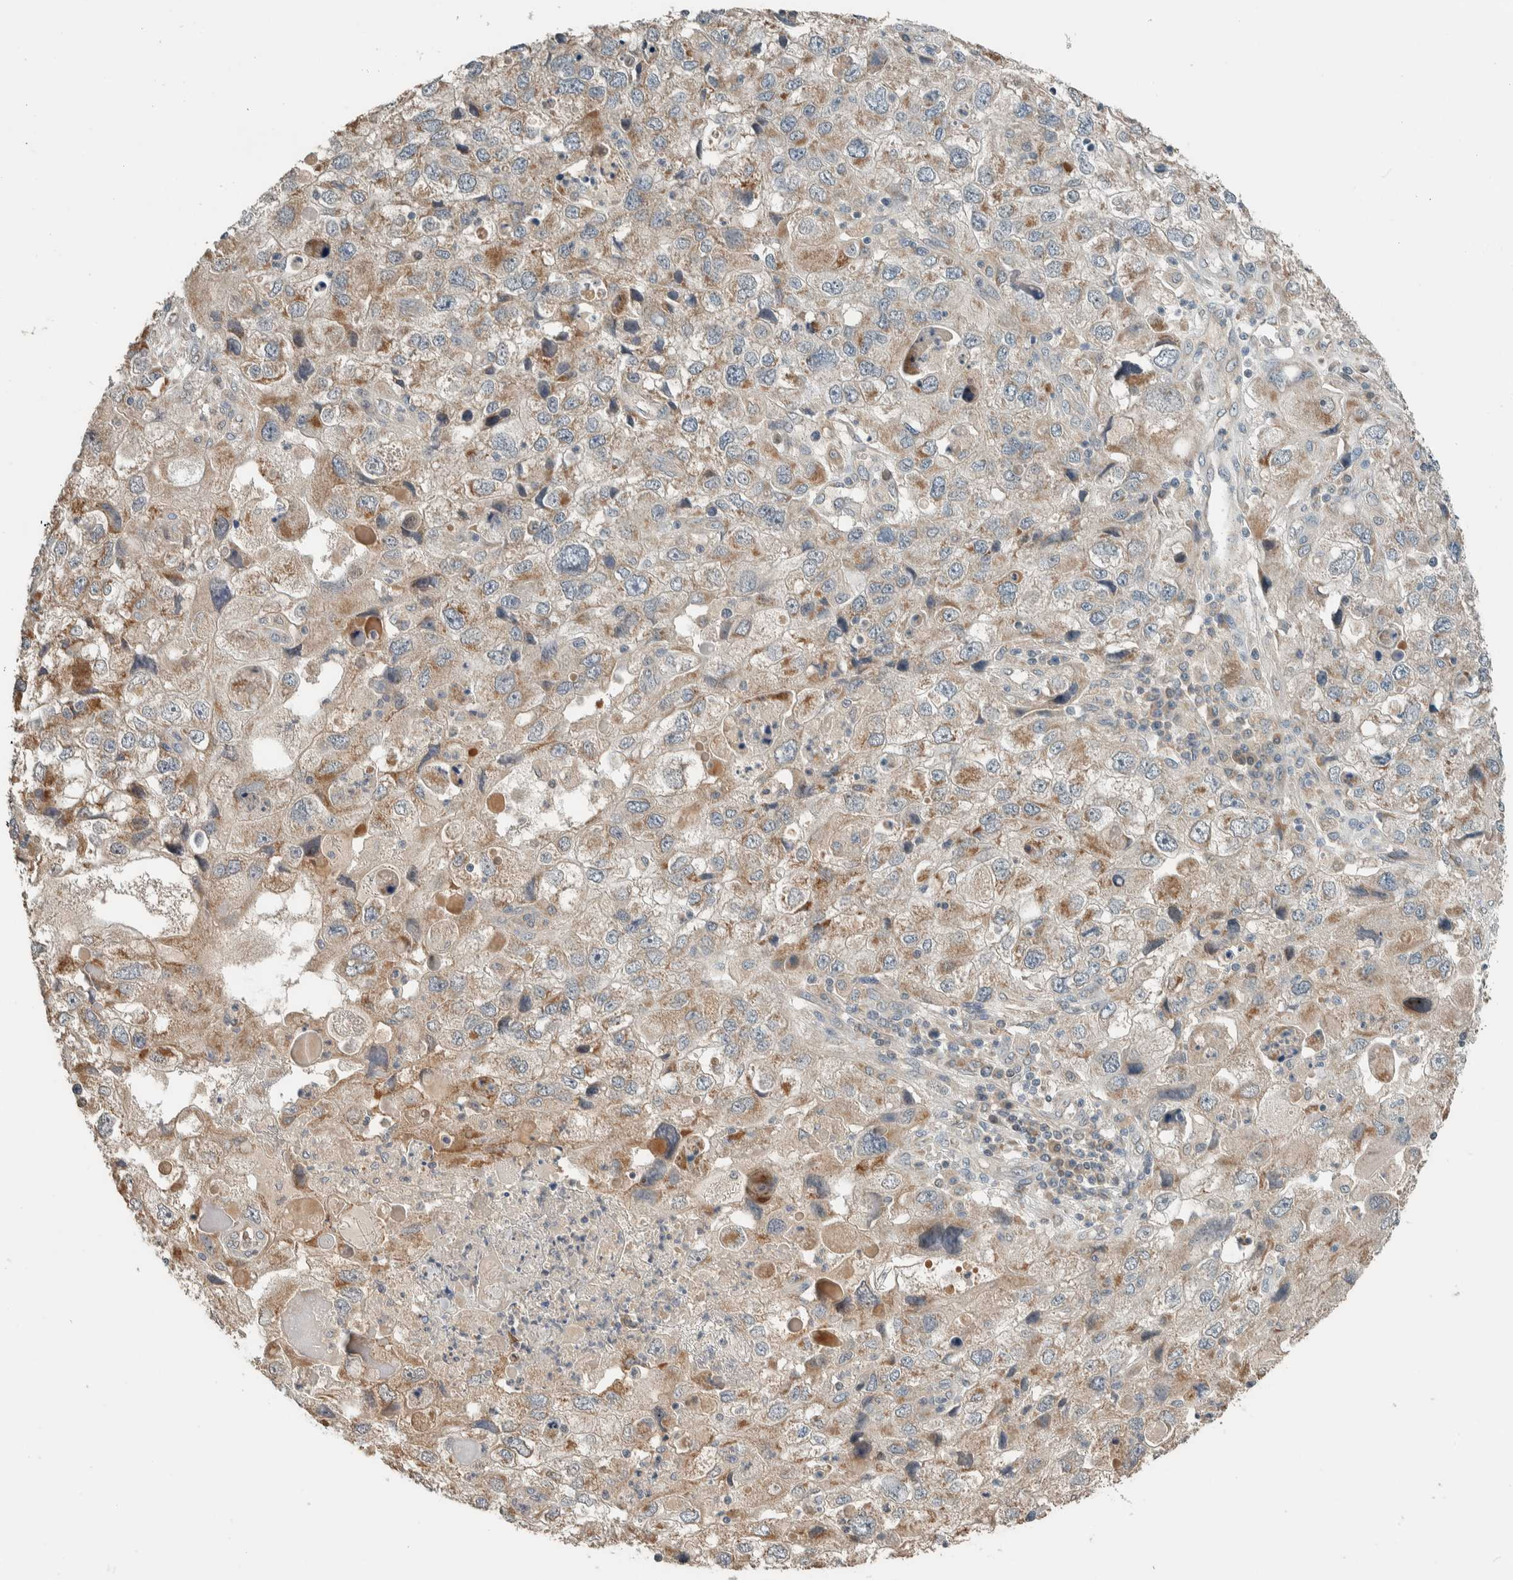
{"staining": {"intensity": "weak", "quantity": ">75%", "location": "cytoplasmic/membranous"}, "tissue": "endometrial cancer", "cell_type": "Tumor cells", "image_type": "cancer", "snomed": [{"axis": "morphology", "description": "Adenocarcinoma, NOS"}, {"axis": "topography", "description": "Endometrium"}], "caption": "A histopathology image showing weak cytoplasmic/membranous staining in approximately >75% of tumor cells in endometrial cancer, as visualized by brown immunohistochemical staining.", "gene": "NBR1", "patient": {"sex": "female", "age": 49}}